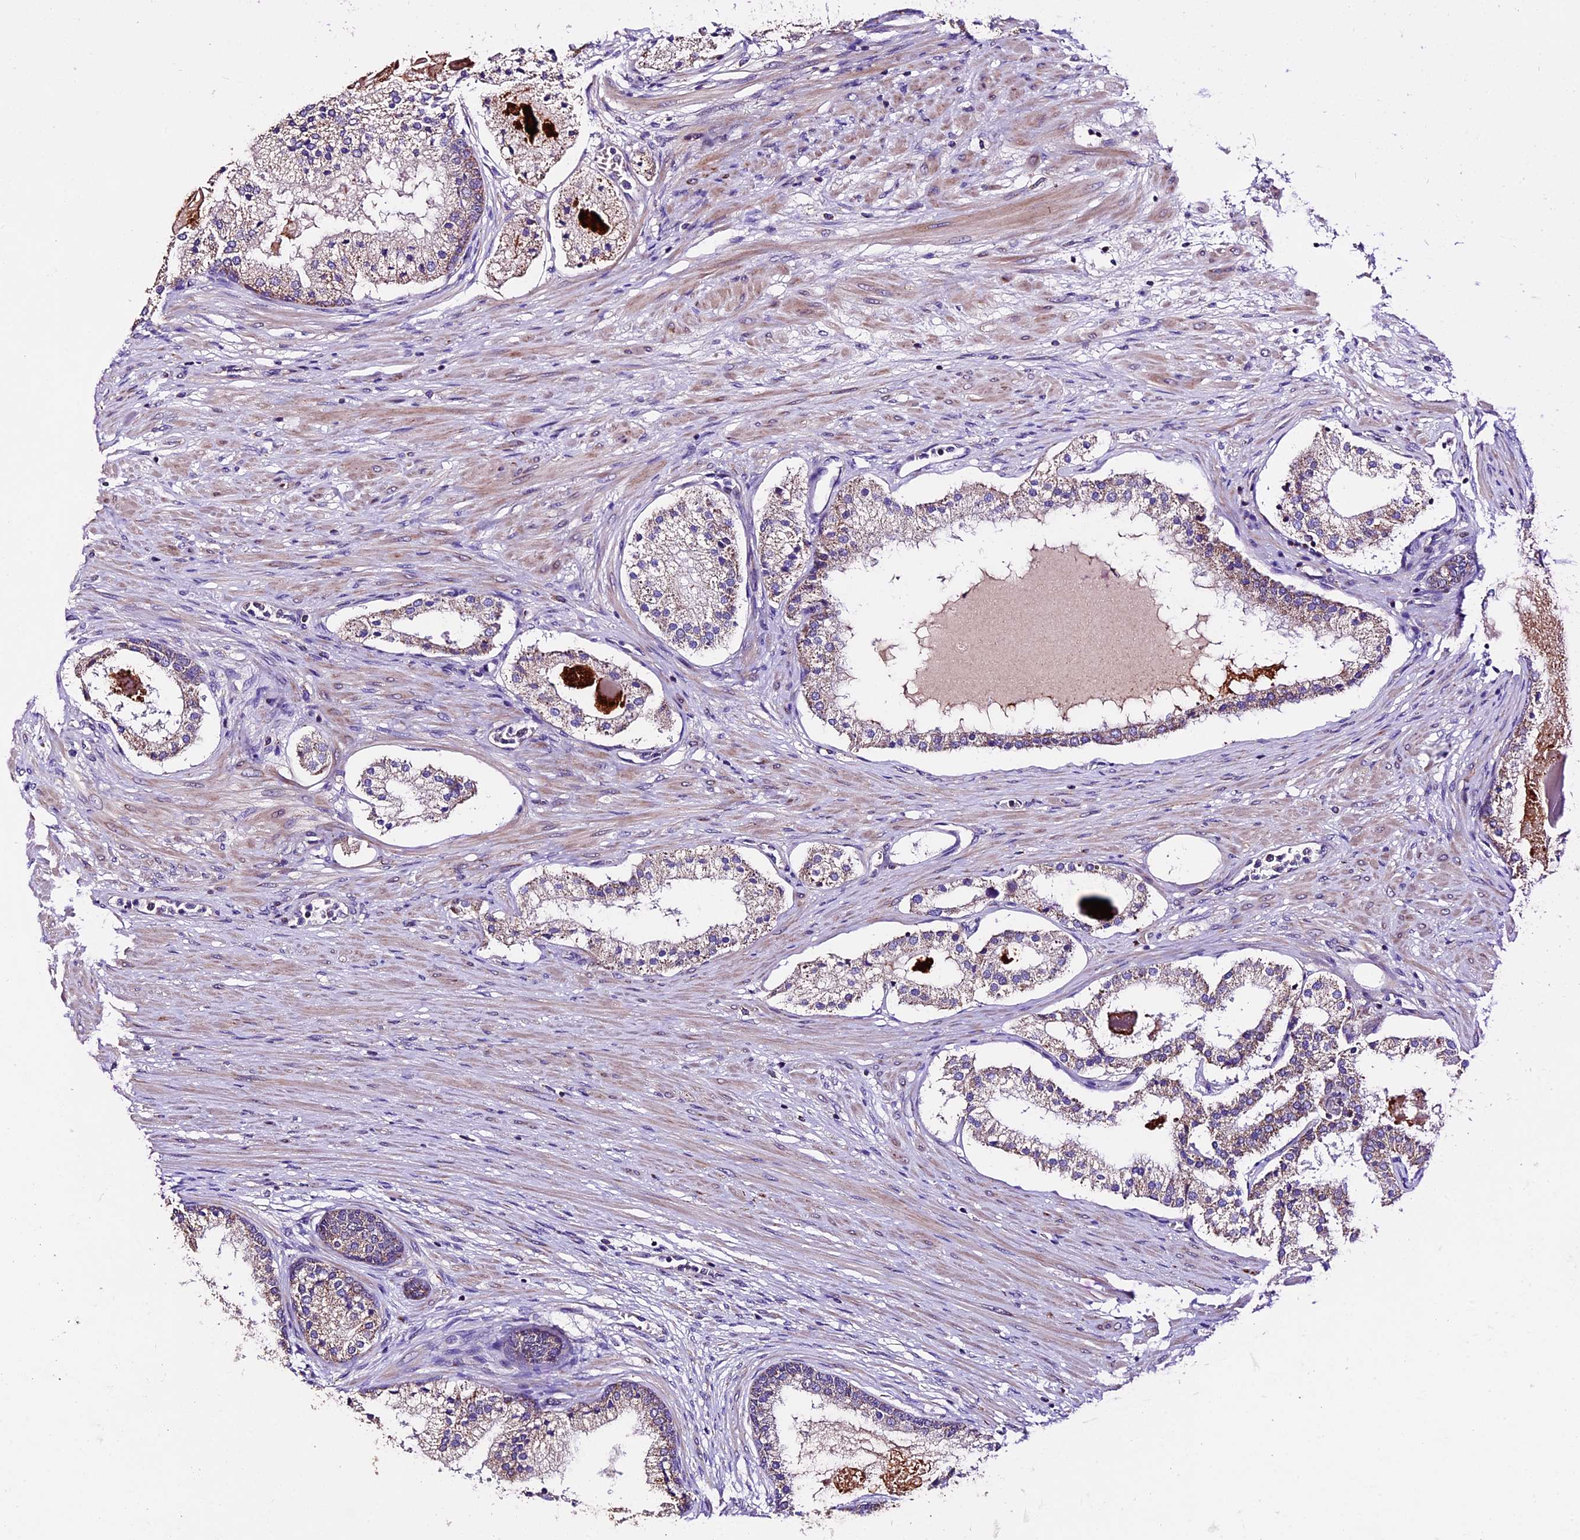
{"staining": {"intensity": "negative", "quantity": "none", "location": "none"}, "tissue": "prostate cancer", "cell_type": "Tumor cells", "image_type": "cancer", "snomed": [{"axis": "morphology", "description": "Adenocarcinoma, Low grade"}, {"axis": "topography", "description": "Prostate"}], "caption": "There is no significant positivity in tumor cells of prostate low-grade adenocarcinoma. (DAB immunohistochemistry (IHC) with hematoxylin counter stain).", "gene": "DDX28", "patient": {"sex": "male", "age": 59}}